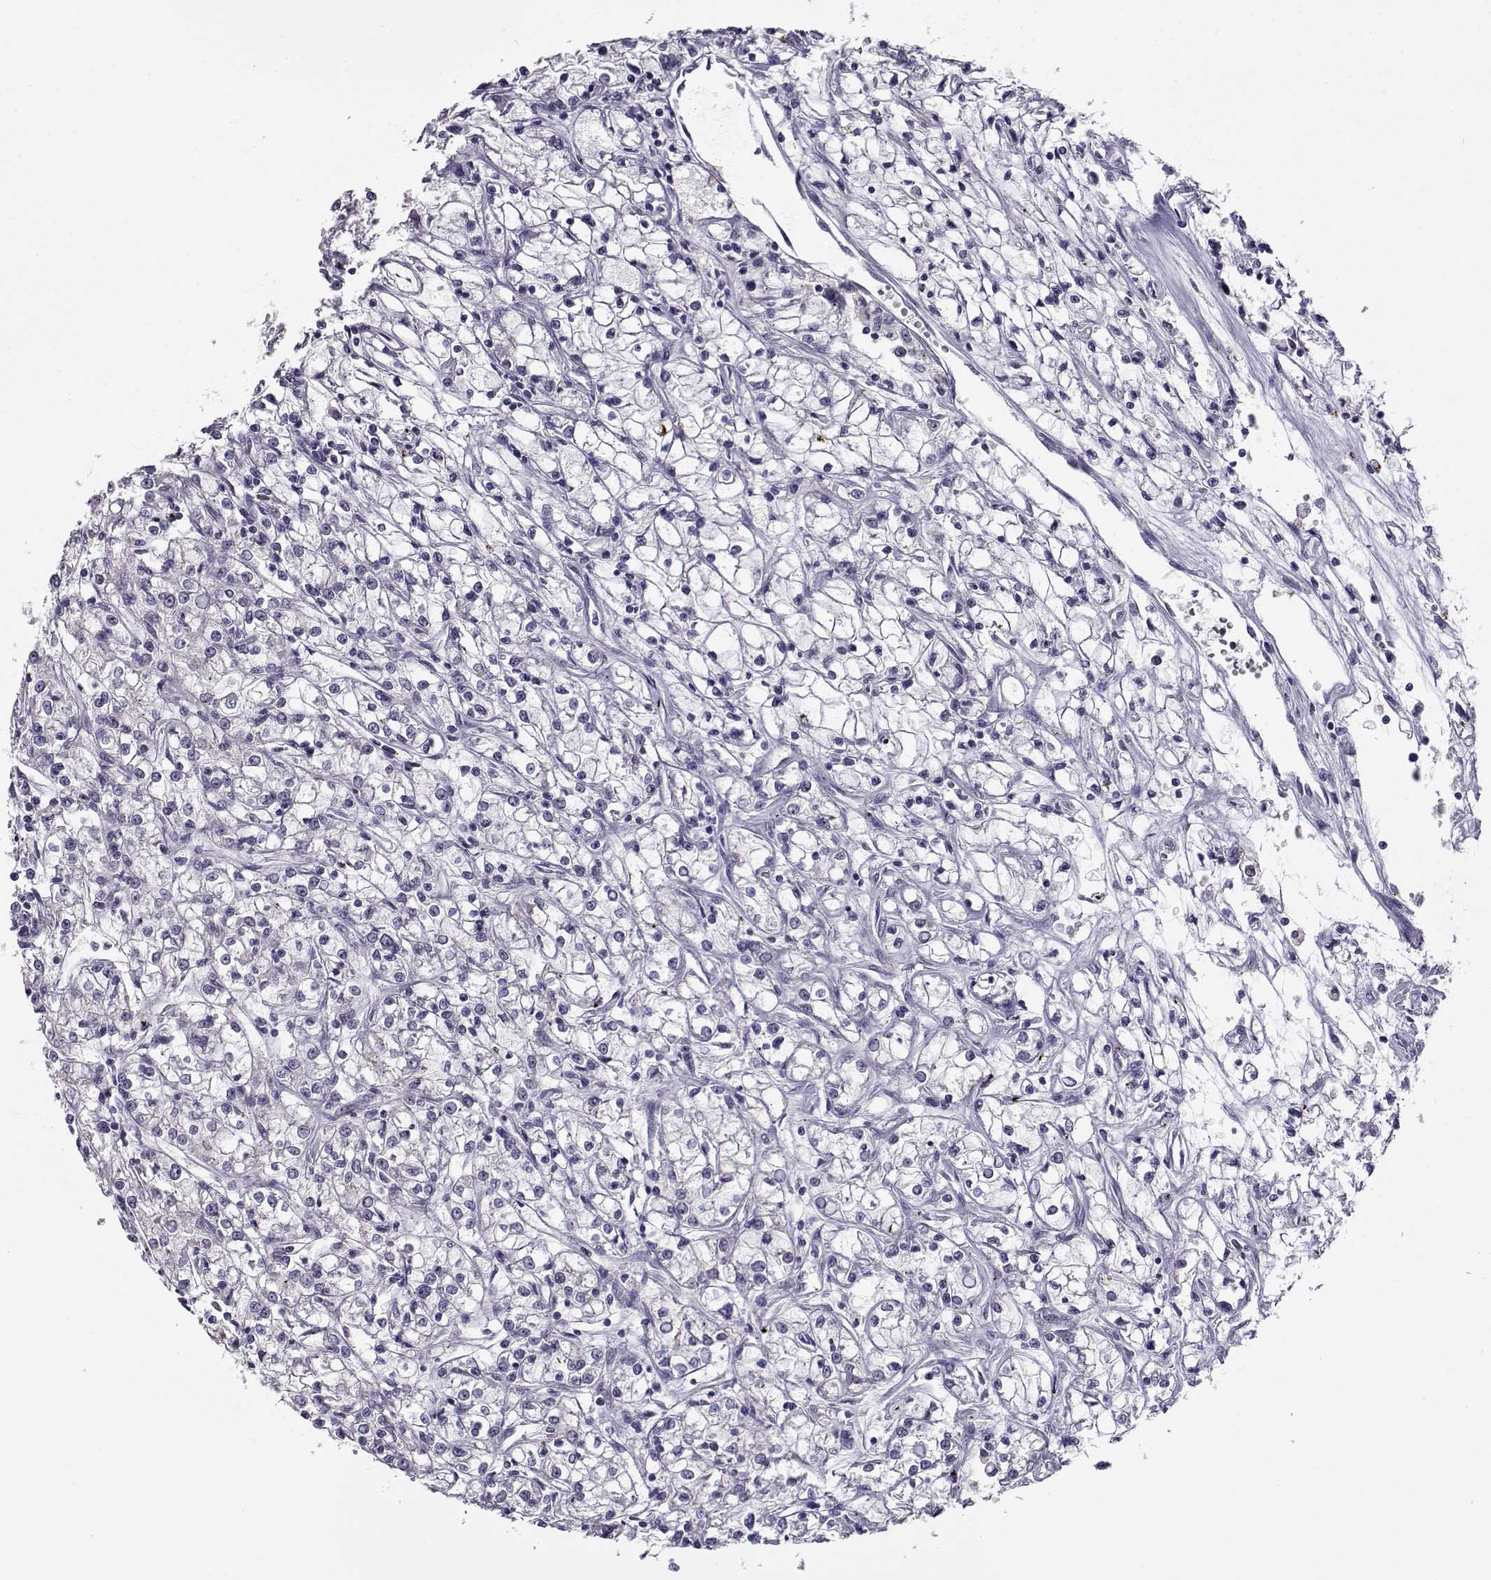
{"staining": {"intensity": "negative", "quantity": "none", "location": "none"}, "tissue": "renal cancer", "cell_type": "Tumor cells", "image_type": "cancer", "snomed": [{"axis": "morphology", "description": "Adenocarcinoma, NOS"}, {"axis": "topography", "description": "Kidney"}], "caption": "Immunohistochemistry image of renal adenocarcinoma stained for a protein (brown), which reveals no positivity in tumor cells.", "gene": "RHOXF2", "patient": {"sex": "female", "age": 59}}